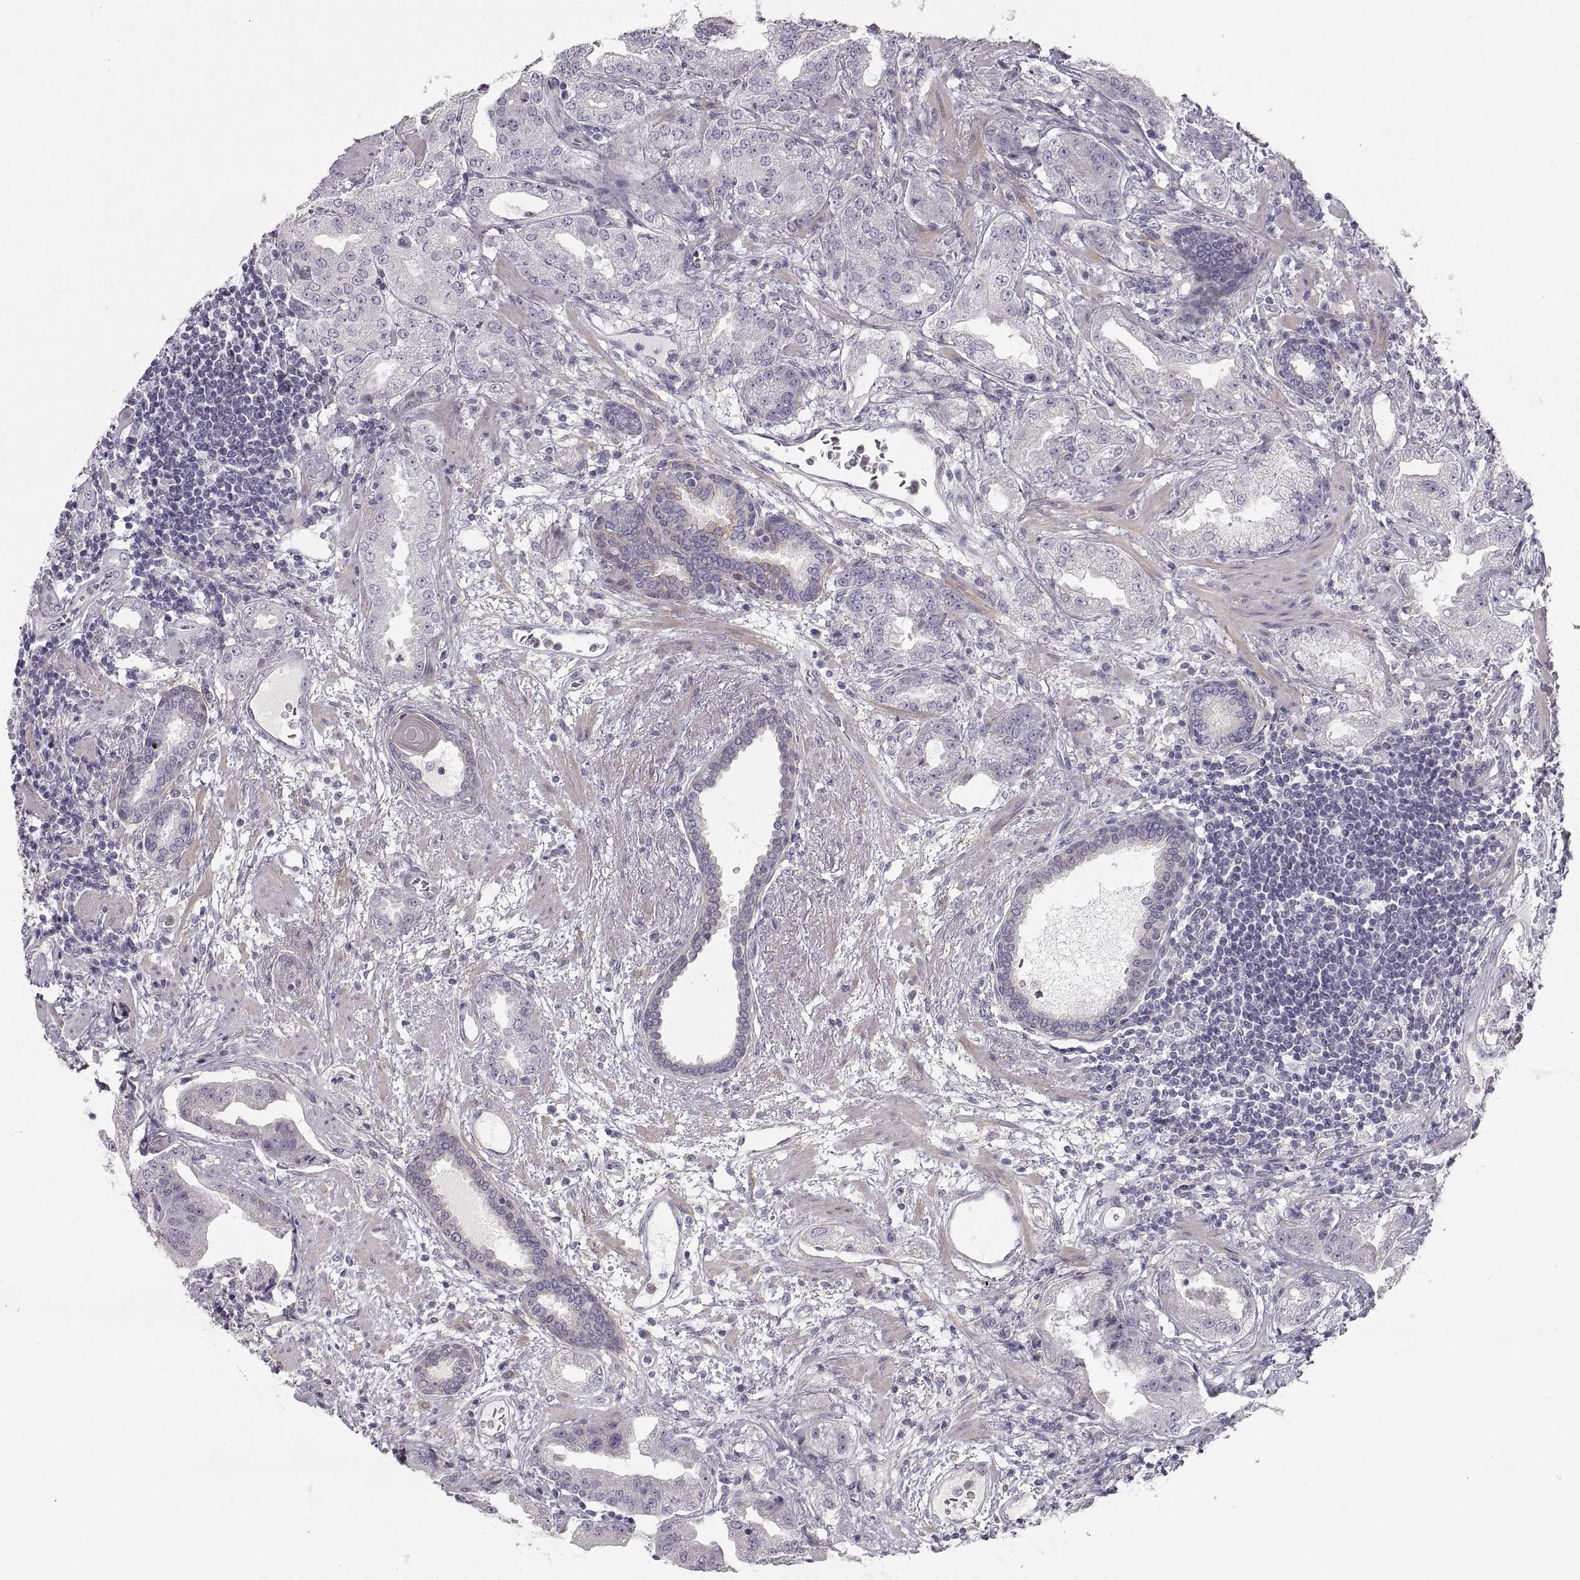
{"staining": {"intensity": "negative", "quantity": "none", "location": "none"}, "tissue": "prostate cancer", "cell_type": "Tumor cells", "image_type": "cancer", "snomed": [{"axis": "morphology", "description": "Adenocarcinoma, Low grade"}, {"axis": "topography", "description": "Prostate"}], "caption": "This is a histopathology image of IHC staining of prostate cancer (adenocarcinoma (low-grade)), which shows no staining in tumor cells.", "gene": "ZNF185", "patient": {"sex": "male", "age": 62}}